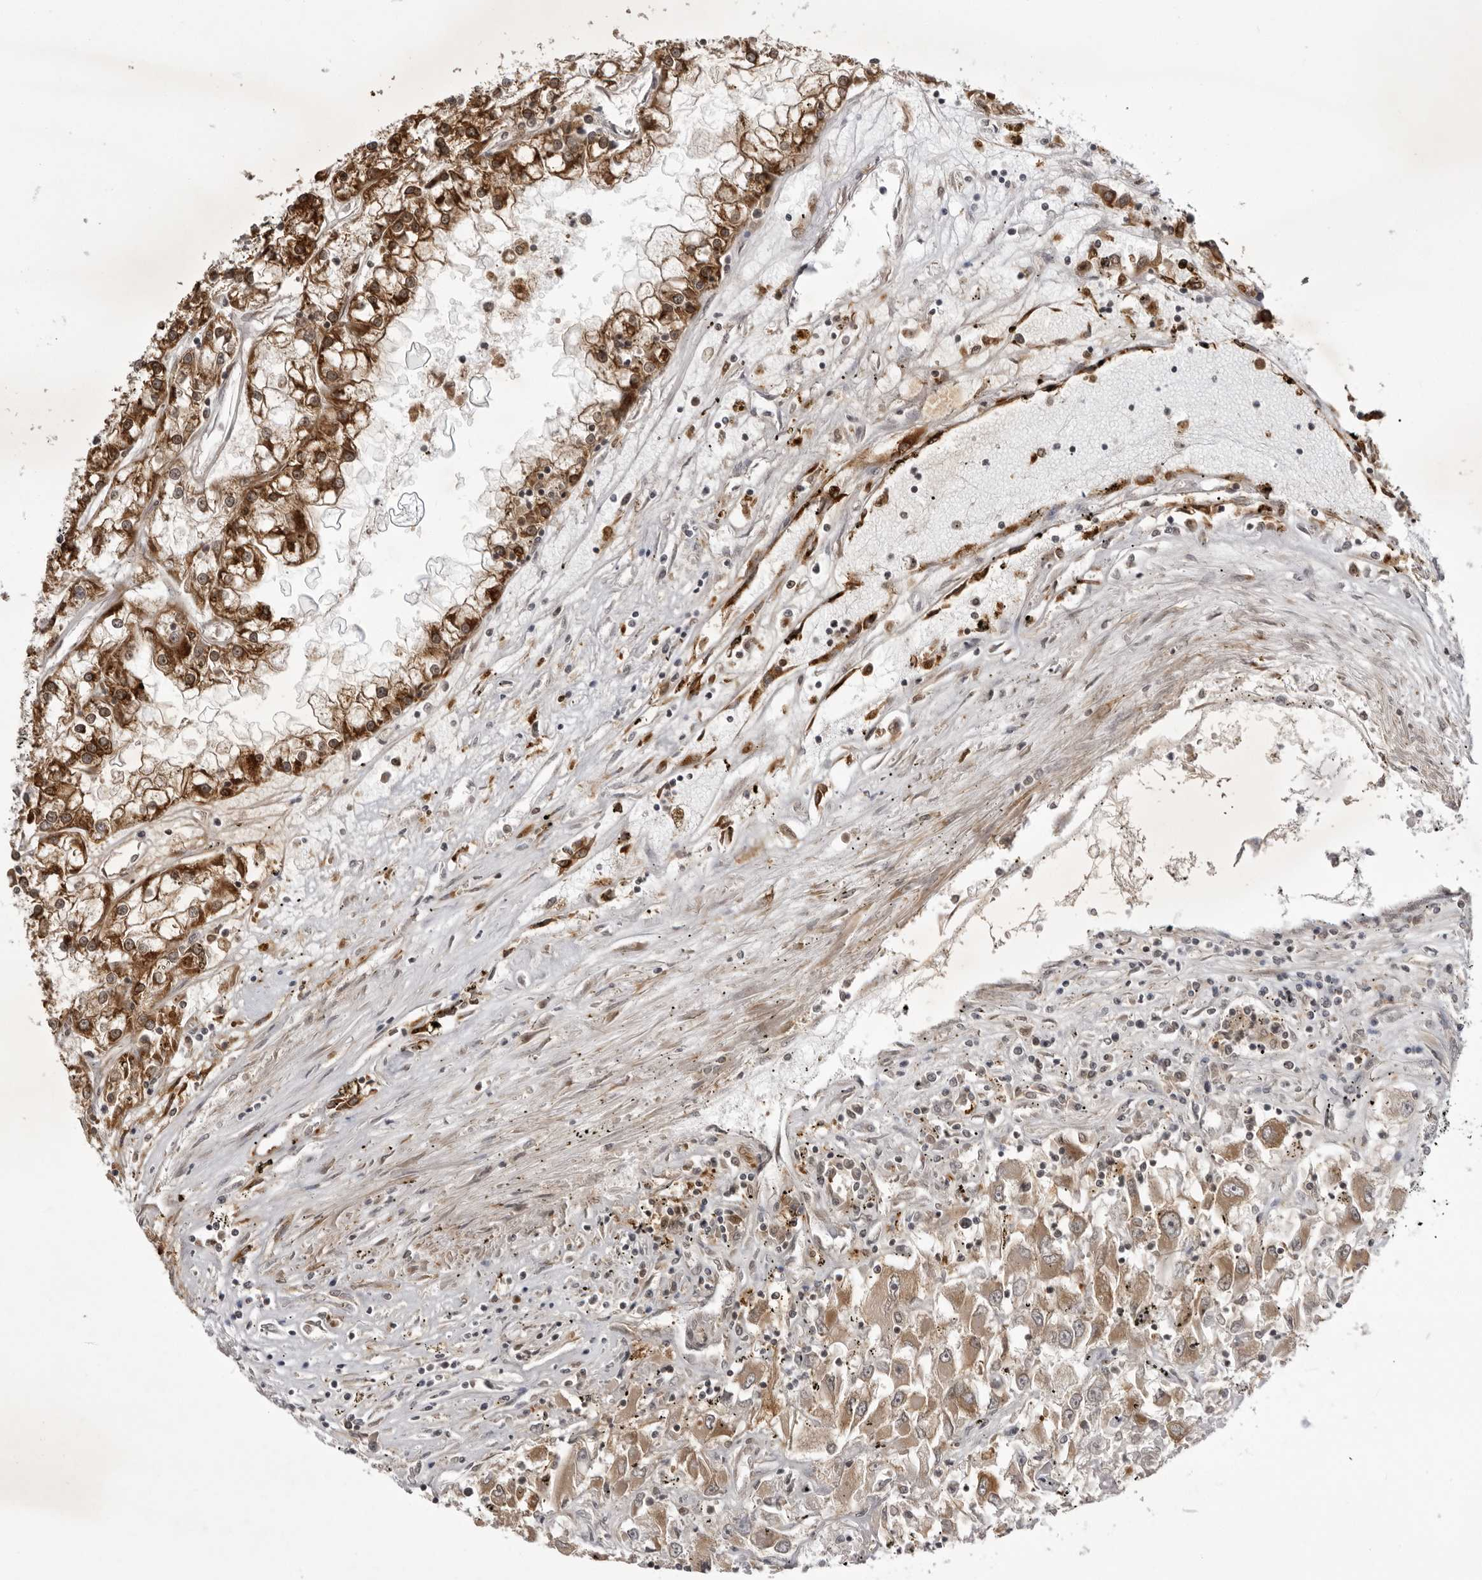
{"staining": {"intensity": "strong", "quantity": ">75%", "location": "cytoplasmic/membranous"}, "tissue": "renal cancer", "cell_type": "Tumor cells", "image_type": "cancer", "snomed": [{"axis": "morphology", "description": "Adenocarcinoma, NOS"}, {"axis": "topography", "description": "Kidney"}], "caption": "A histopathology image showing strong cytoplasmic/membranous expression in about >75% of tumor cells in adenocarcinoma (renal), as visualized by brown immunohistochemical staining.", "gene": "USP43", "patient": {"sex": "female", "age": 52}}